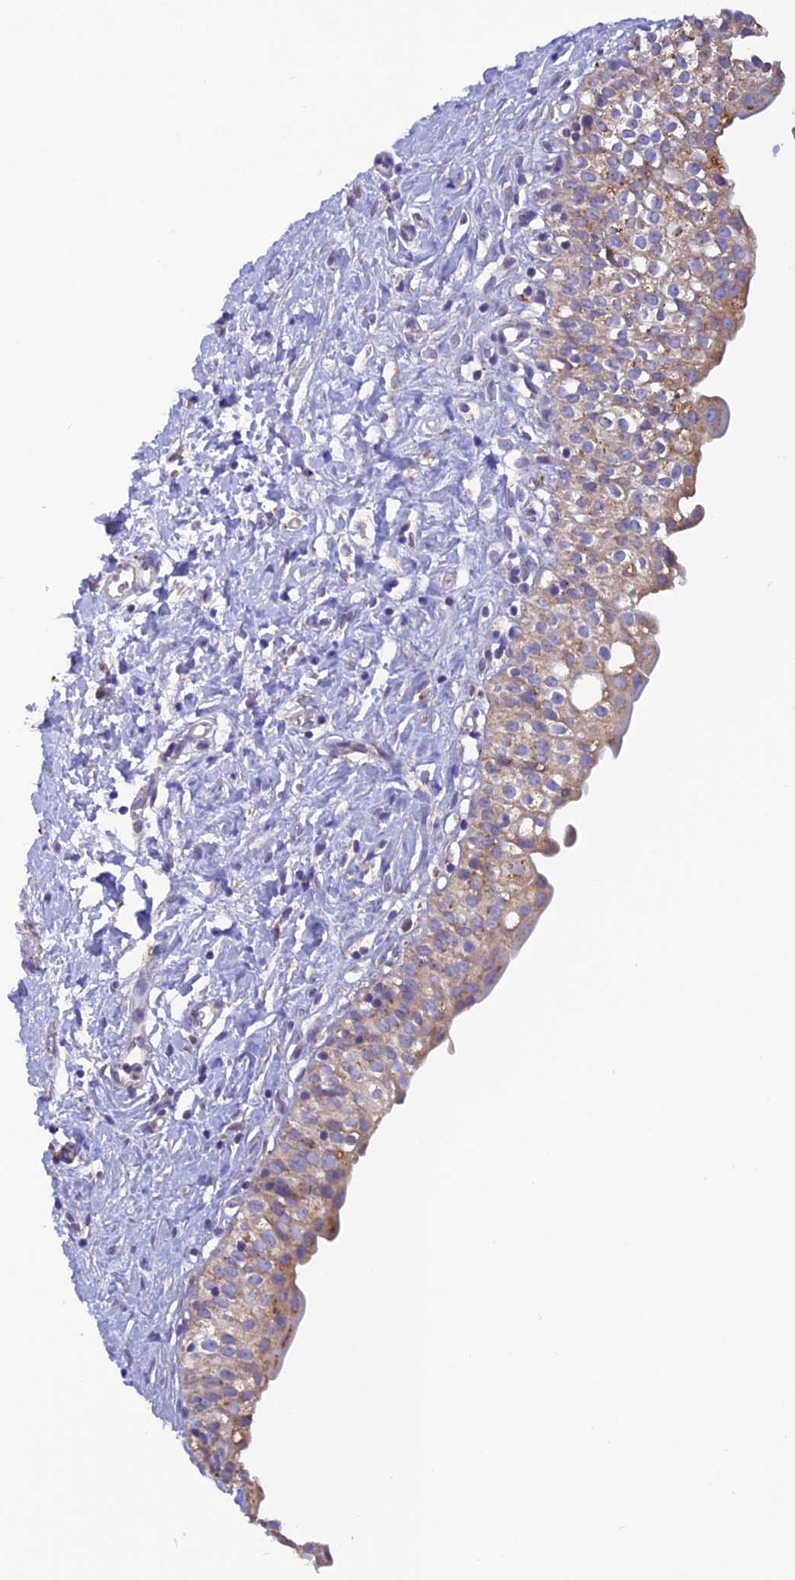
{"staining": {"intensity": "moderate", "quantity": "25%-75%", "location": "cytoplasmic/membranous"}, "tissue": "urinary bladder", "cell_type": "Urothelial cells", "image_type": "normal", "snomed": [{"axis": "morphology", "description": "Normal tissue, NOS"}, {"axis": "topography", "description": "Urinary bladder"}], "caption": "Immunohistochemistry (DAB (3,3'-diaminobenzidine)) staining of unremarkable urinary bladder shows moderate cytoplasmic/membranous protein expression in approximately 25%-75% of urothelial cells.", "gene": "ENSG00000255439", "patient": {"sex": "male", "age": 51}}